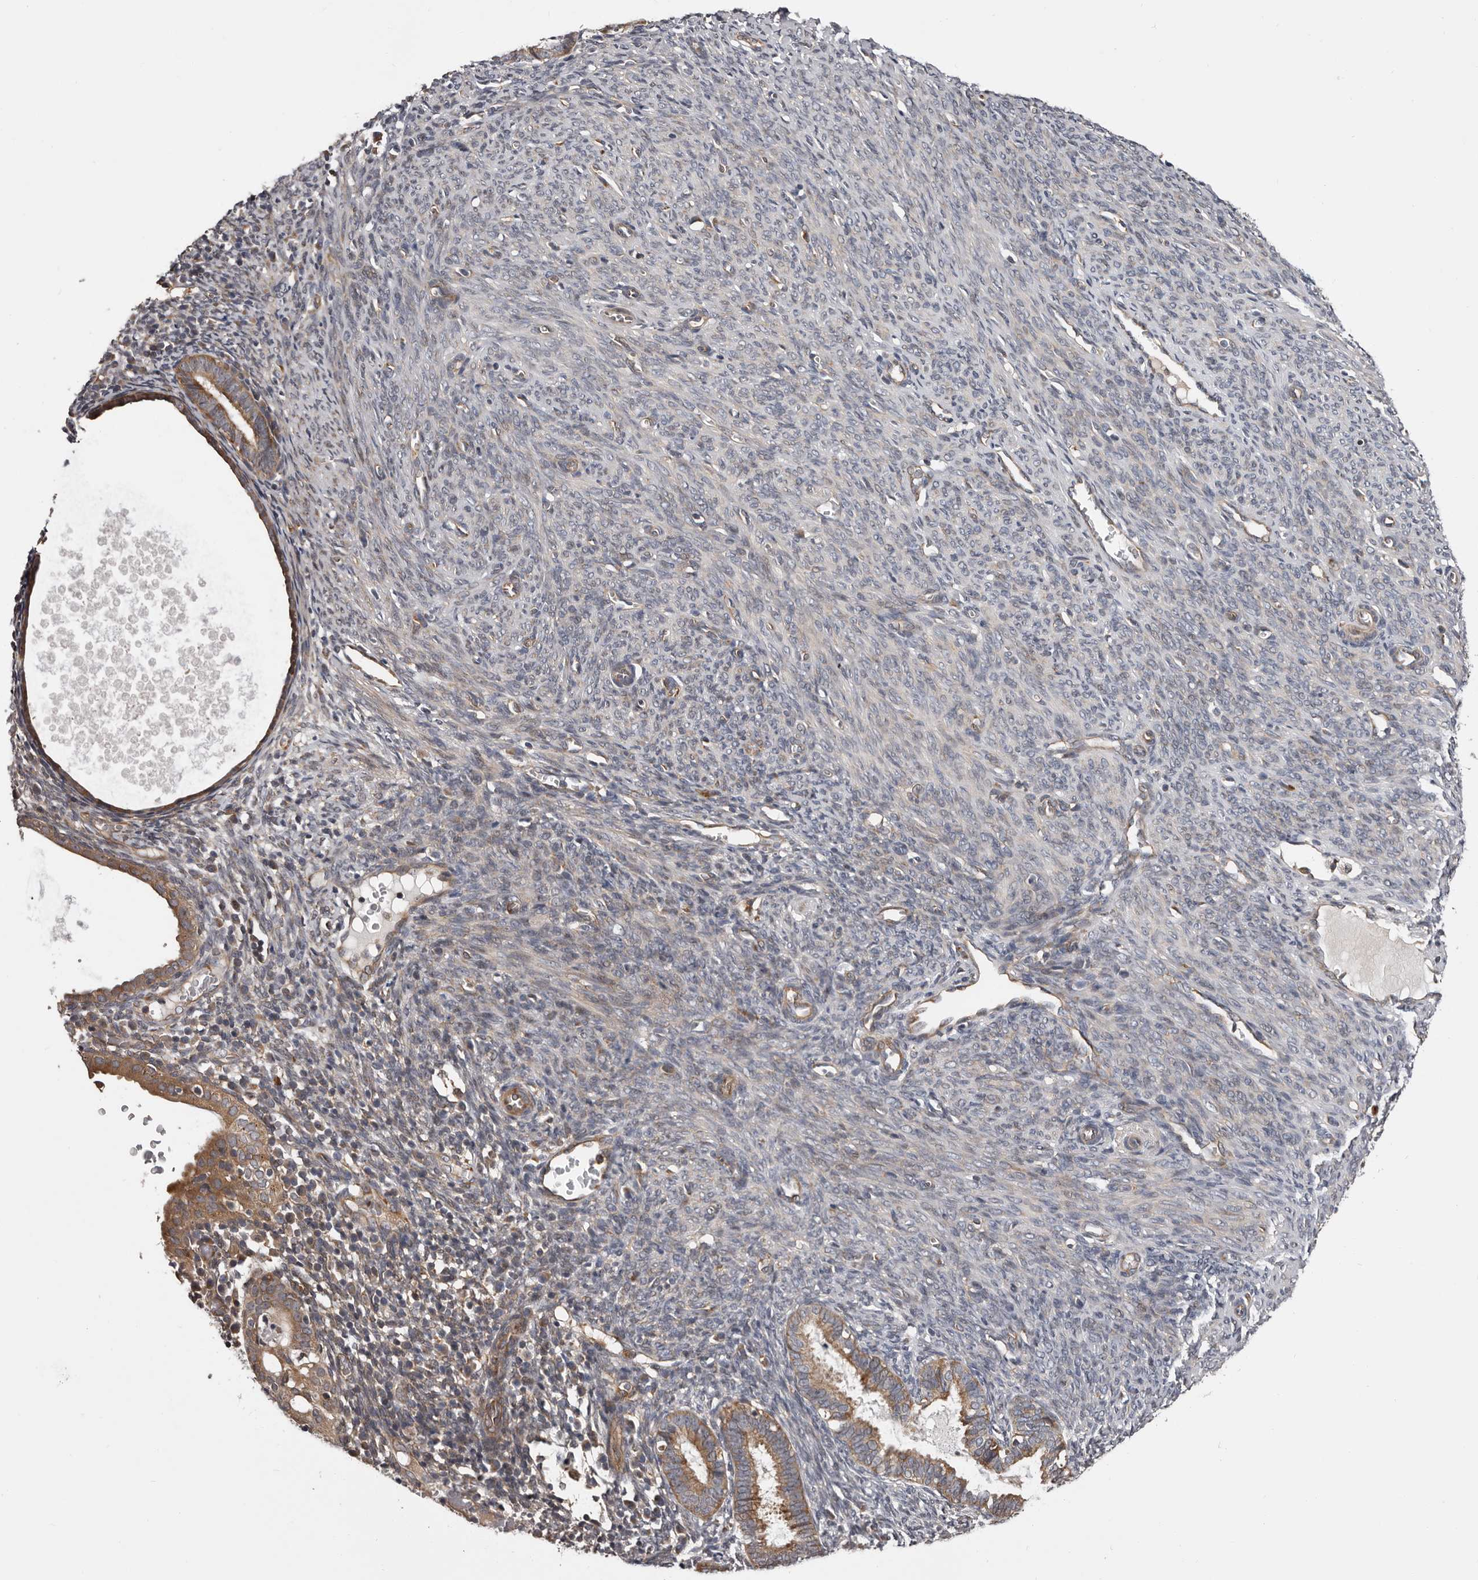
{"staining": {"intensity": "strong", "quantity": ">75%", "location": "cytoplasmic/membranous"}, "tissue": "endometrial cancer", "cell_type": "Tumor cells", "image_type": "cancer", "snomed": [{"axis": "morphology", "description": "Adenocarcinoma, NOS"}, {"axis": "topography", "description": "Uterus"}], "caption": "This is a micrograph of immunohistochemistry (IHC) staining of adenocarcinoma (endometrial), which shows strong staining in the cytoplasmic/membranous of tumor cells.", "gene": "VPS37A", "patient": {"sex": "female", "age": 77}}